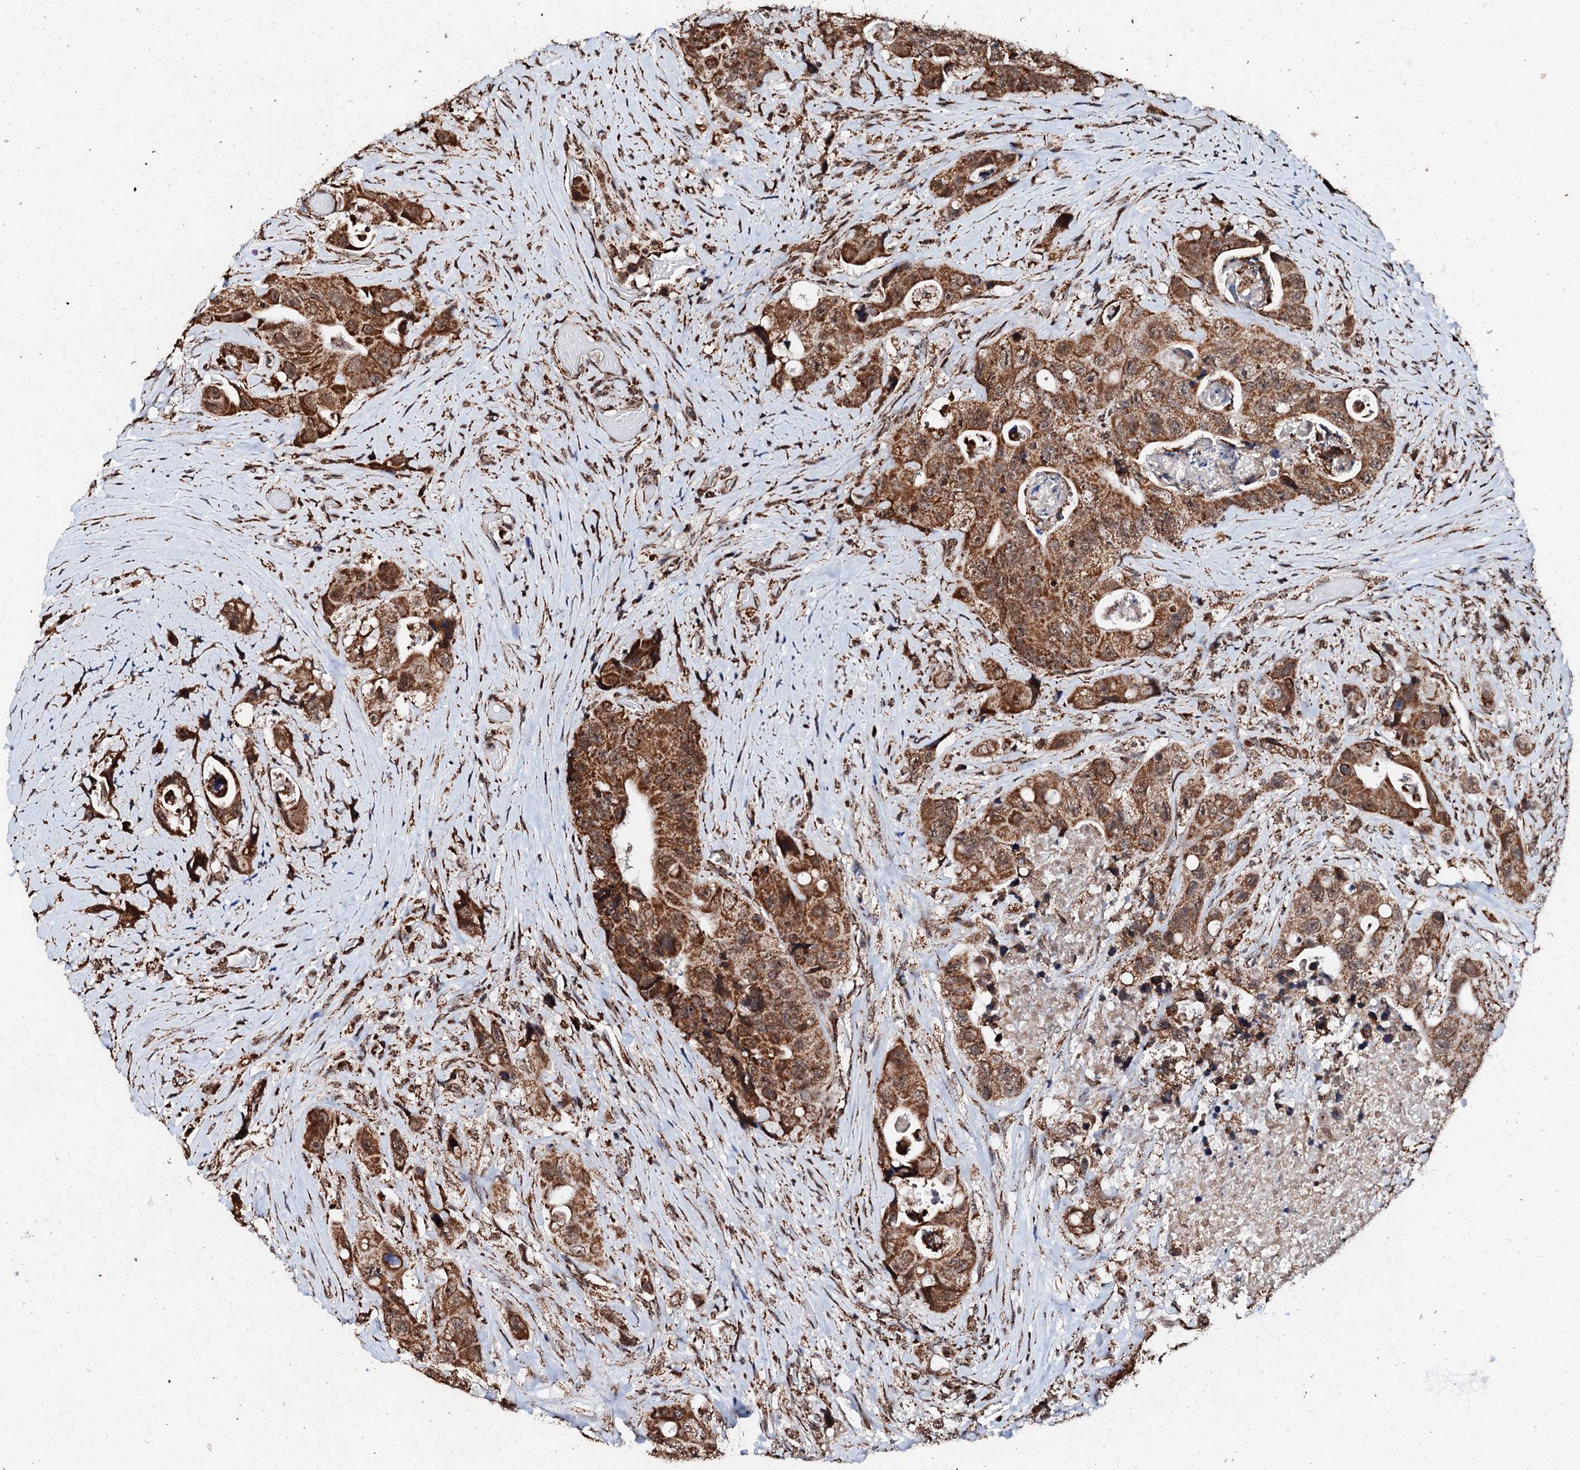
{"staining": {"intensity": "strong", "quantity": ">75%", "location": "cytoplasmic/membranous"}, "tissue": "colorectal cancer", "cell_type": "Tumor cells", "image_type": "cancer", "snomed": [{"axis": "morphology", "description": "Adenocarcinoma, NOS"}, {"axis": "topography", "description": "Colon"}], "caption": "Adenocarcinoma (colorectal) was stained to show a protein in brown. There is high levels of strong cytoplasmic/membranous expression in approximately >75% of tumor cells.", "gene": "SECISBP2L", "patient": {"sex": "female", "age": 46}}